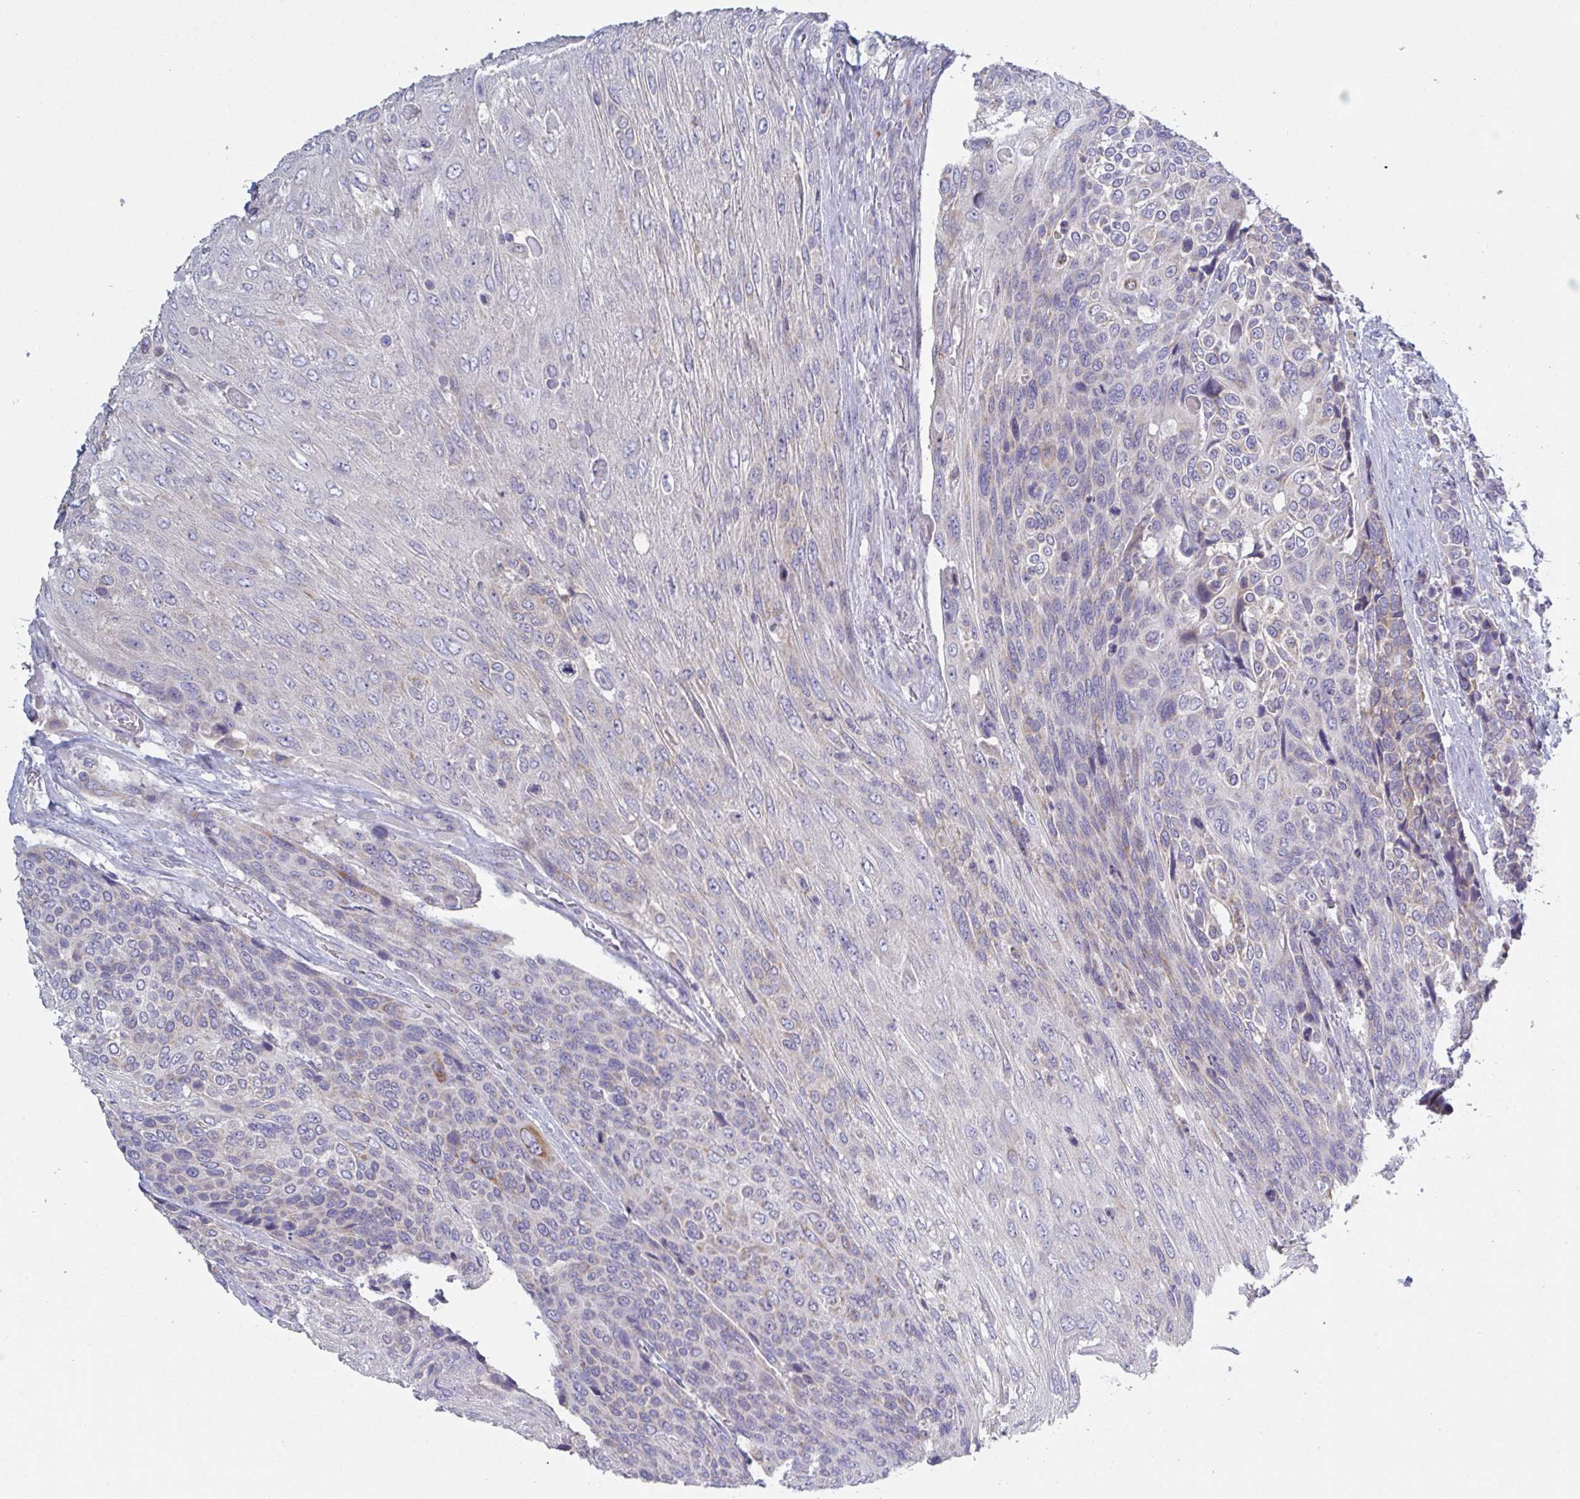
{"staining": {"intensity": "moderate", "quantity": "<25%", "location": "cytoplasmic/membranous"}, "tissue": "urothelial cancer", "cell_type": "Tumor cells", "image_type": "cancer", "snomed": [{"axis": "morphology", "description": "Urothelial carcinoma, High grade"}, {"axis": "topography", "description": "Urinary bladder"}], "caption": "Human urothelial carcinoma (high-grade) stained with a protein marker displays moderate staining in tumor cells.", "gene": "GALNT13", "patient": {"sex": "female", "age": 70}}